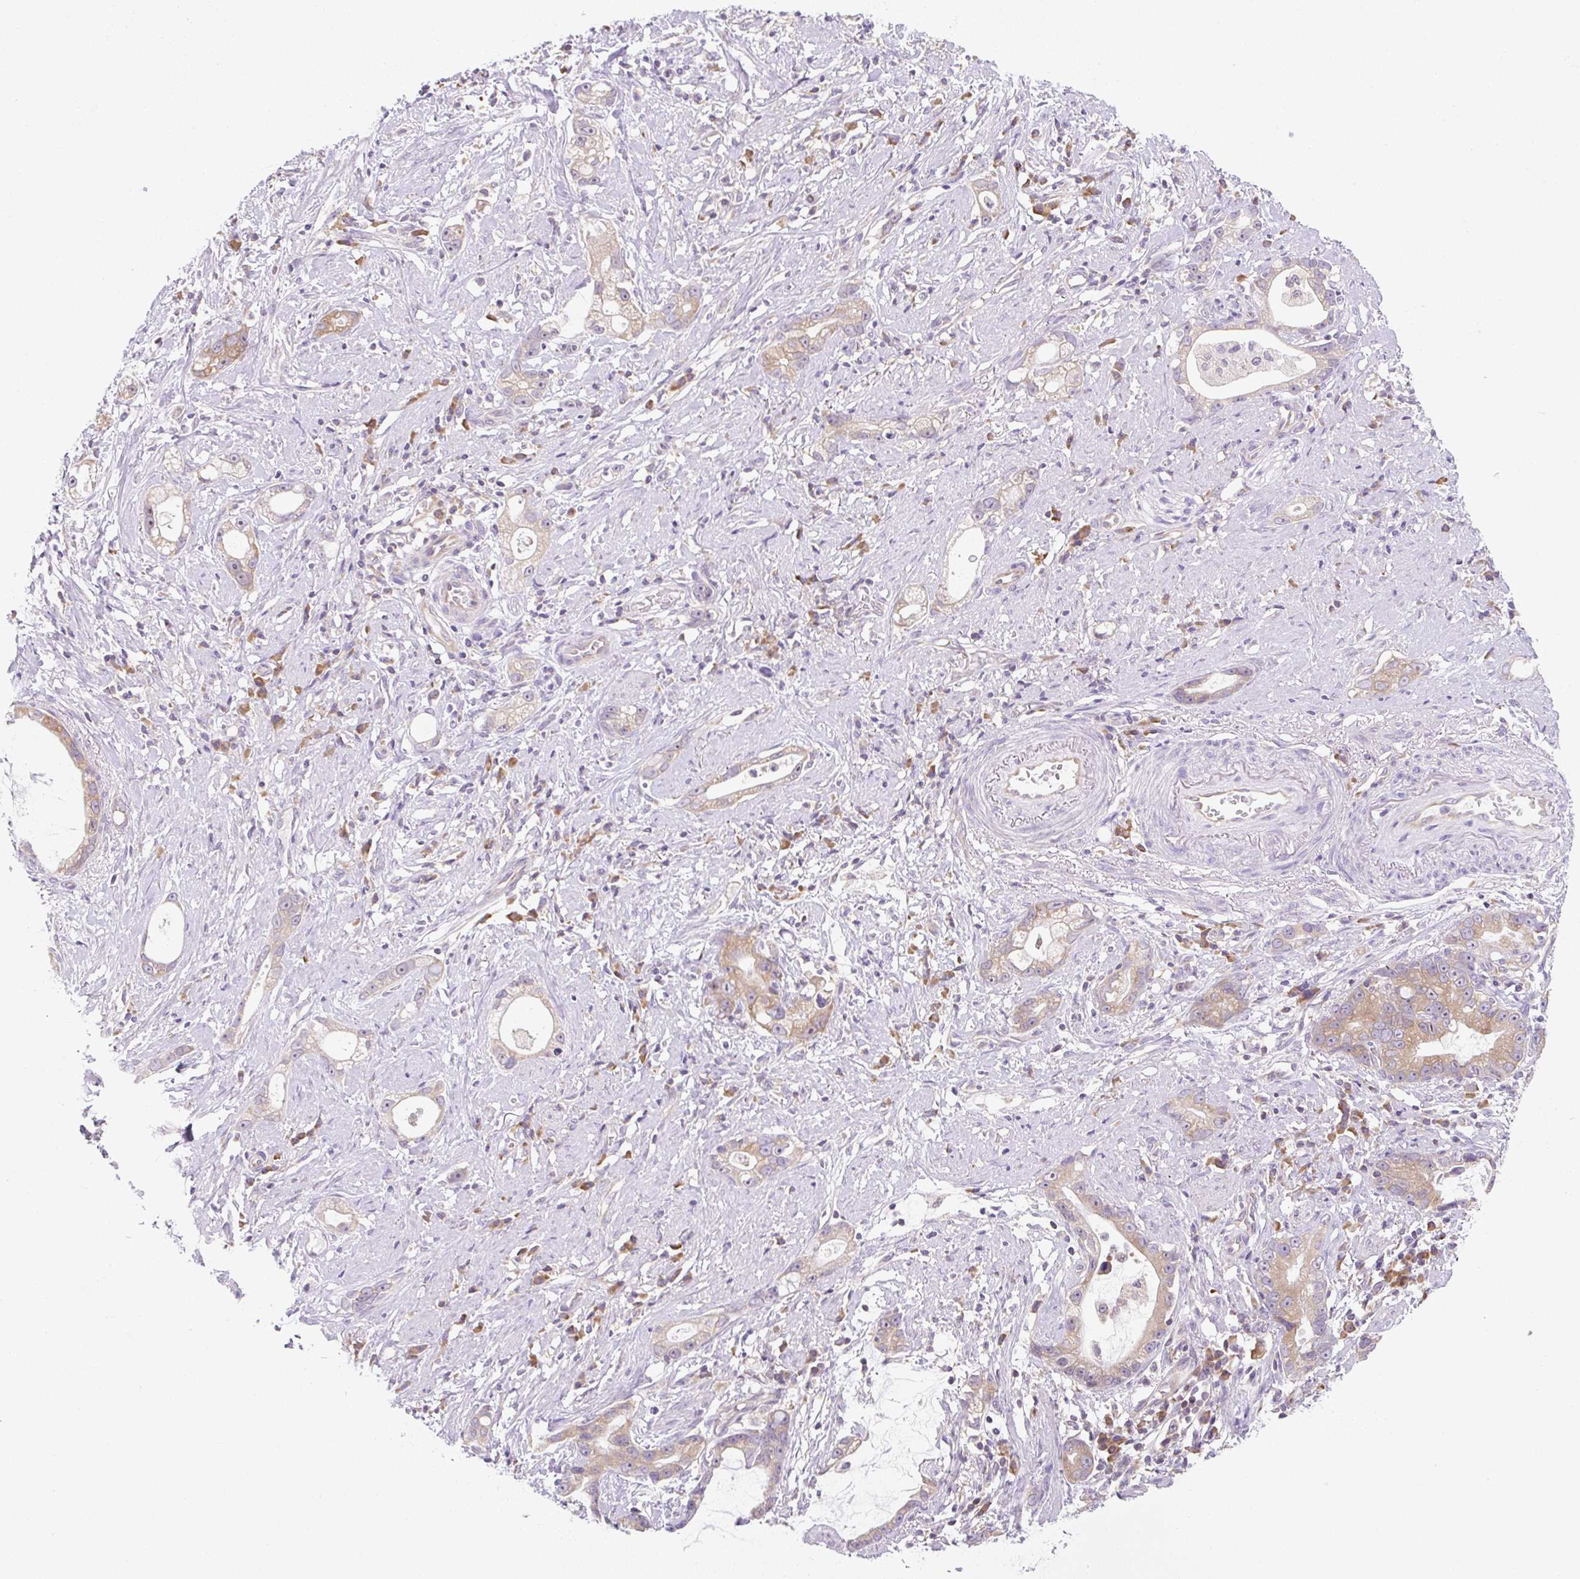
{"staining": {"intensity": "weak", "quantity": ">75%", "location": "cytoplasmic/membranous"}, "tissue": "stomach cancer", "cell_type": "Tumor cells", "image_type": "cancer", "snomed": [{"axis": "morphology", "description": "Adenocarcinoma, NOS"}, {"axis": "topography", "description": "Stomach"}], "caption": "Brown immunohistochemical staining in human stomach cancer shows weak cytoplasmic/membranous positivity in approximately >75% of tumor cells.", "gene": "RPL18A", "patient": {"sex": "male", "age": 55}}